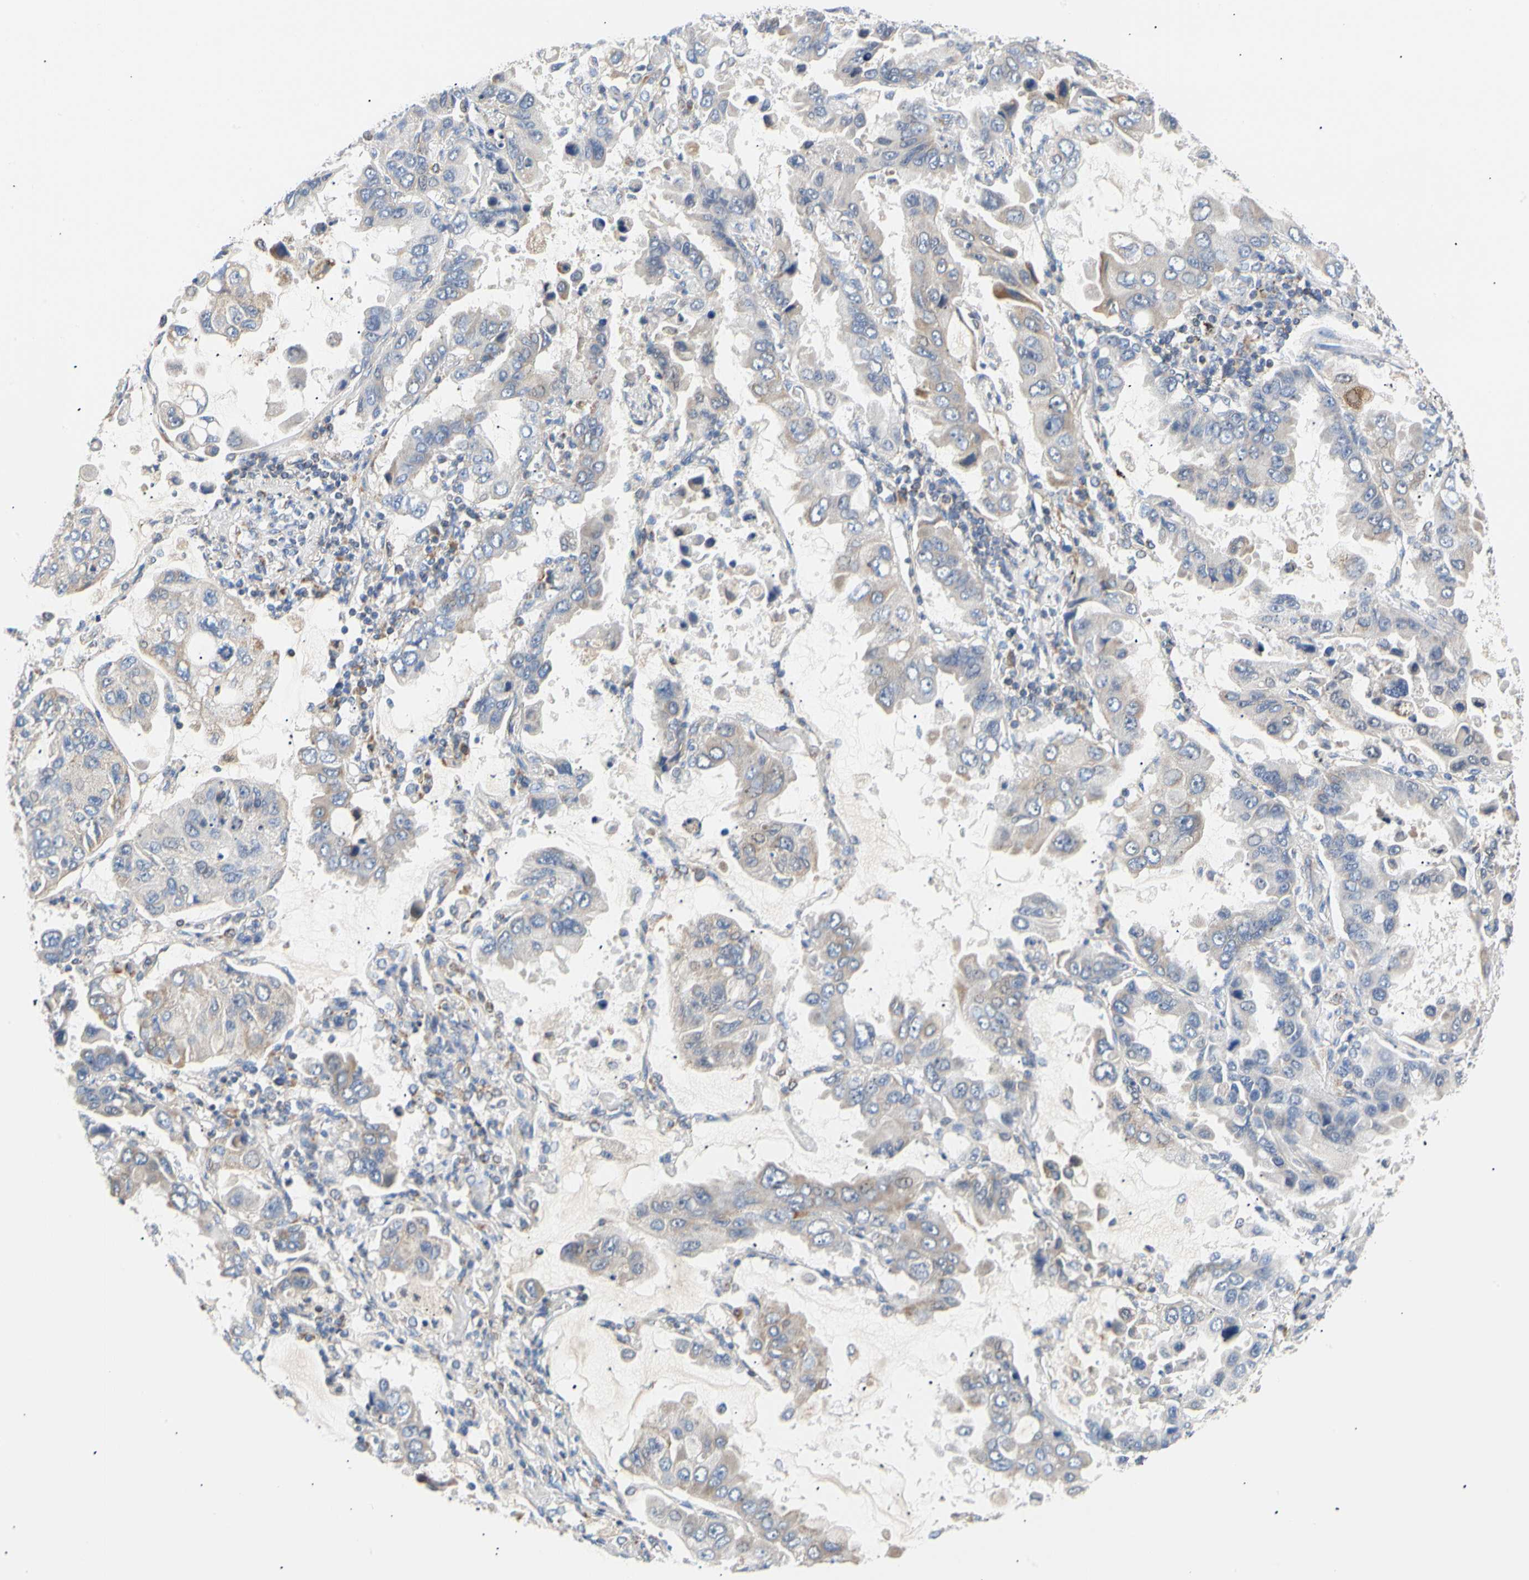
{"staining": {"intensity": "weak", "quantity": "25%-75%", "location": "cytoplasmic/membranous"}, "tissue": "lung cancer", "cell_type": "Tumor cells", "image_type": "cancer", "snomed": [{"axis": "morphology", "description": "Adenocarcinoma, NOS"}, {"axis": "topography", "description": "Lung"}], "caption": "A high-resolution histopathology image shows IHC staining of lung cancer, which reveals weak cytoplasmic/membranous positivity in approximately 25%-75% of tumor cells.", "gene": "ACAT1", "patient": {"sex": "male", "age": 64}}